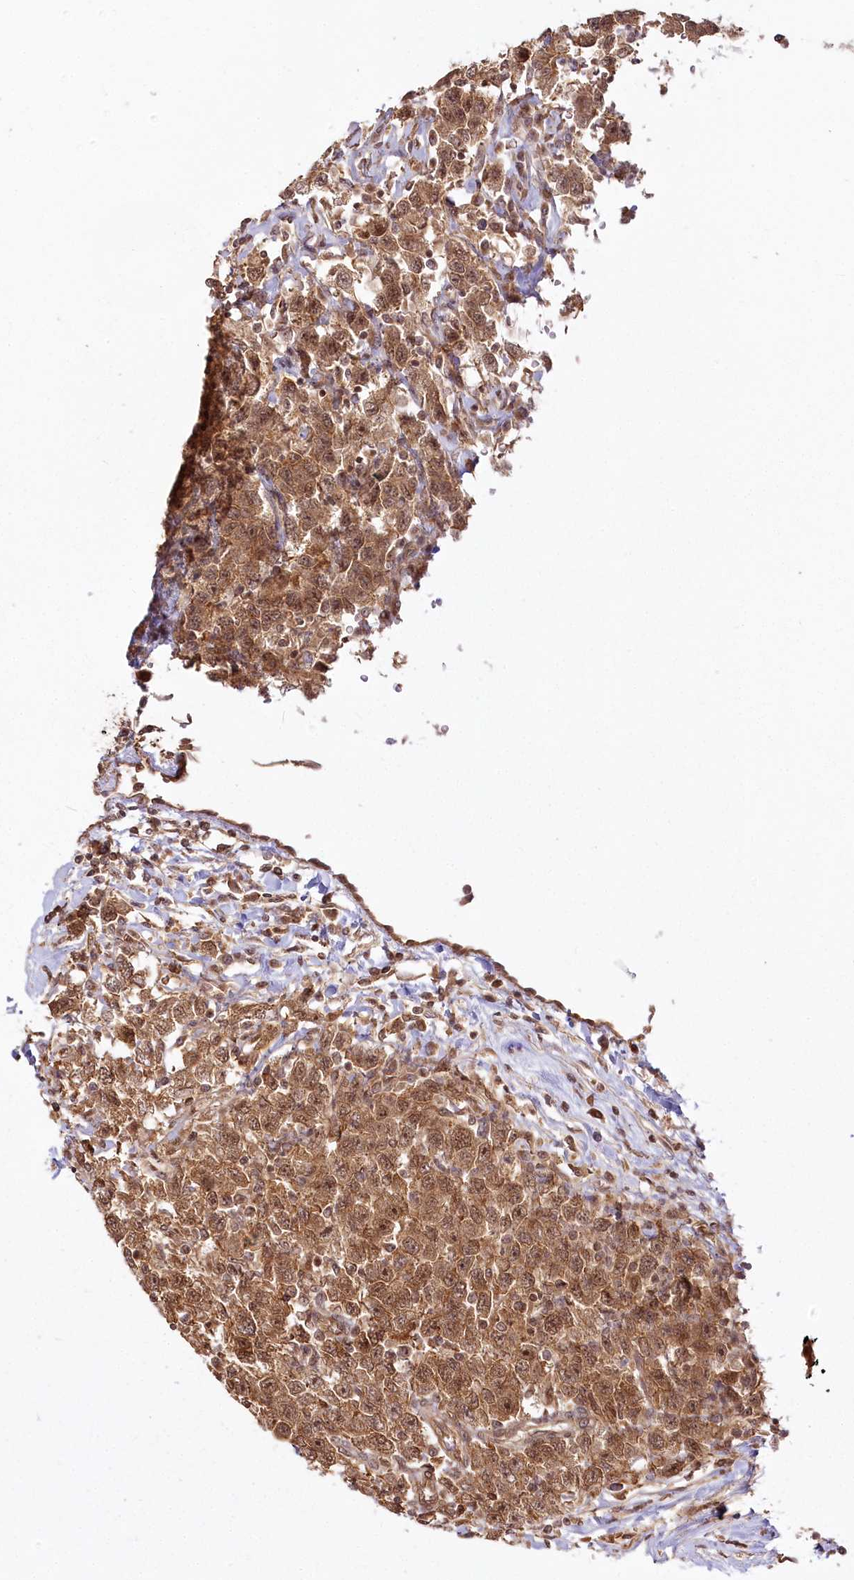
{"staining": {"intensity": "moderate", "quantity": ">75%", "location": "cytoplasmic/membranous,nuclear"}, "tissue": "testis cancer", "cell_type": "Tumor cells", "image_type": "cancer", "snomed": [{"axis": "morphology", "description": "Seminoma, NOS"}, {"axis": "topography", "description": "Testis"}], "caption": "Brown immunohistochemical staining in human testis cancer shows moderate cytoplasmic/membranous and nuclear positivity in about >75% of tumor cells. The protein is shown in brown color, while the nuclei are stained blue.", "gene": "R3HDM2", "patient": {"sex": "male", "age": 41}}